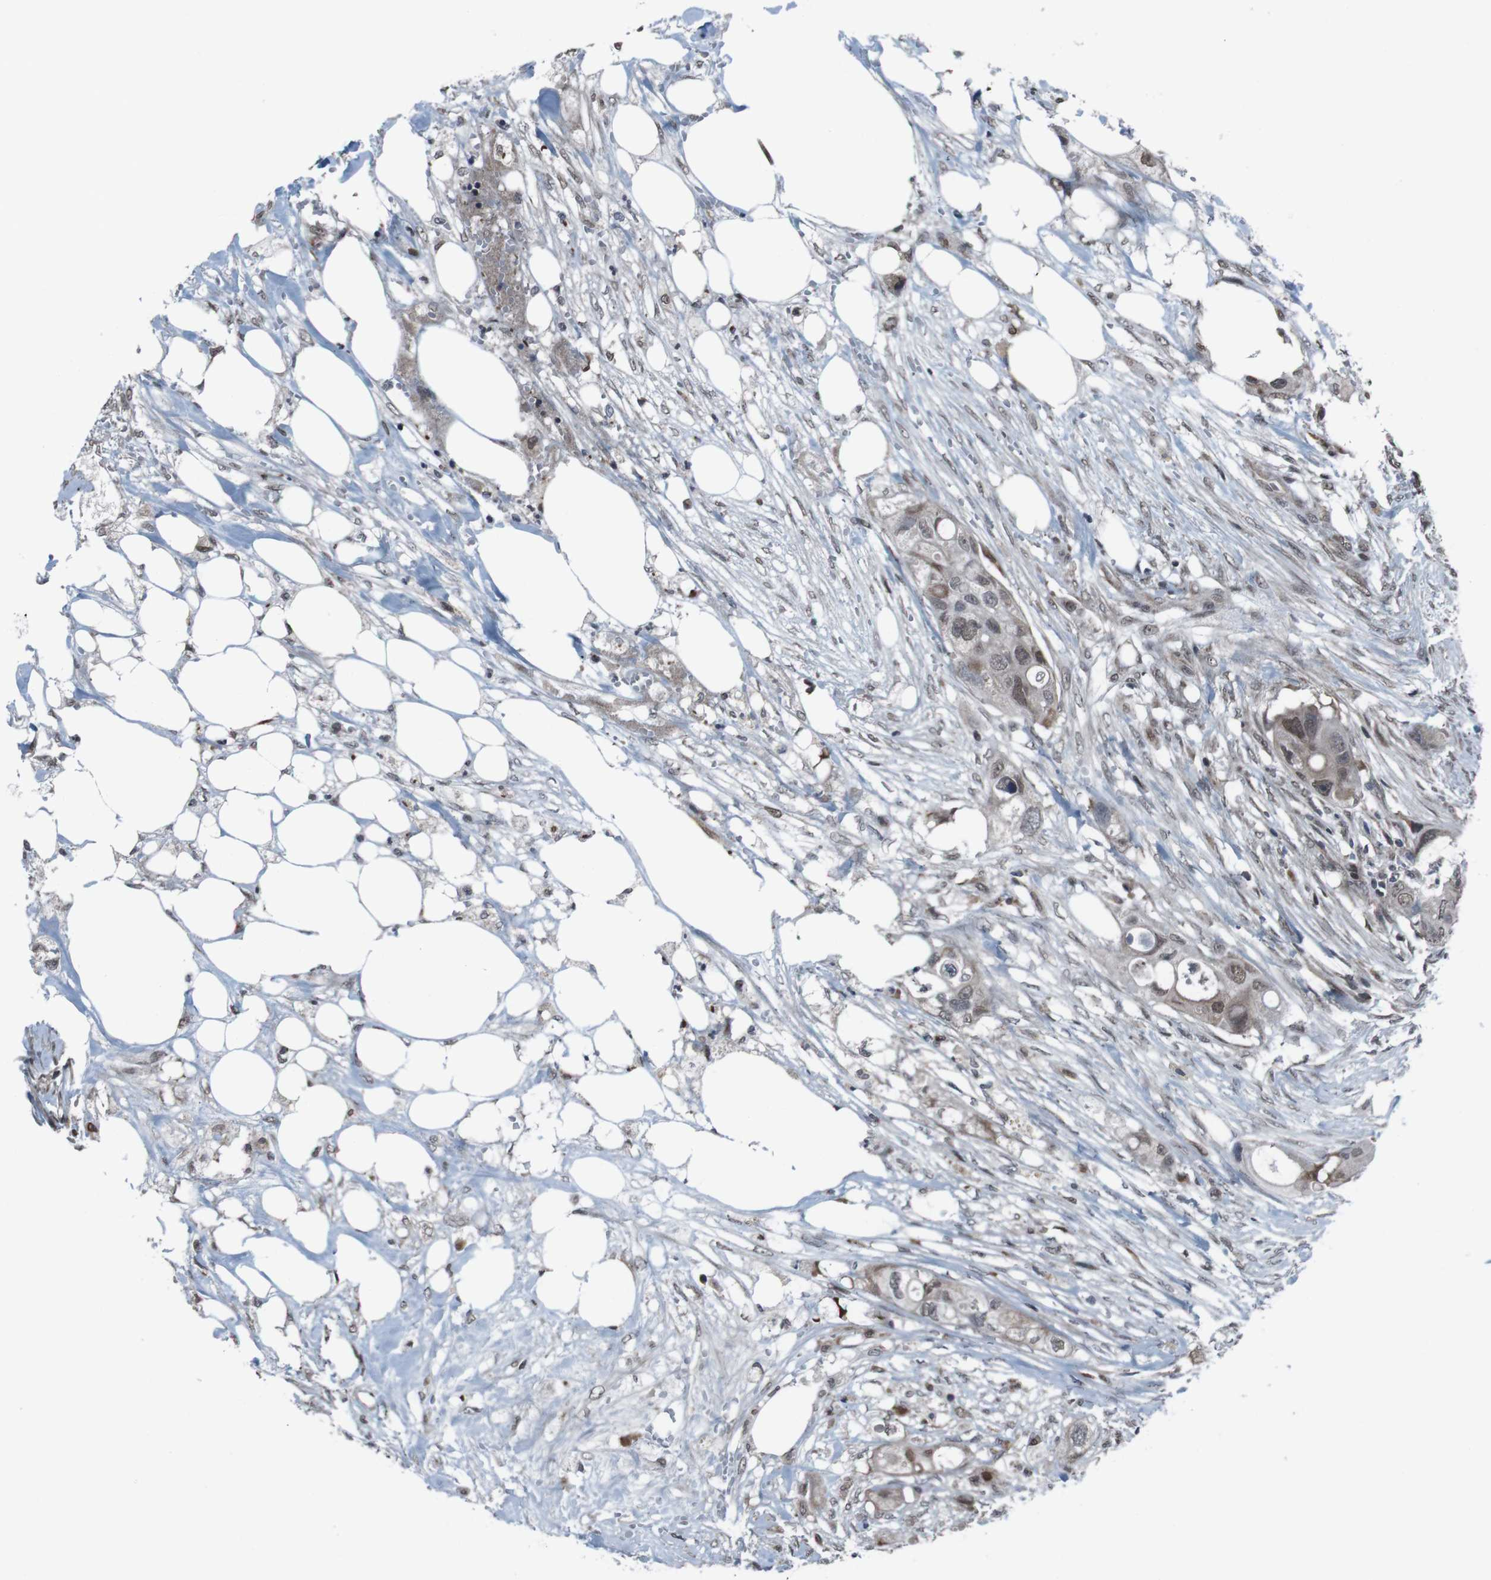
{"staining": {"intensity": "moderate", "quantity": "25%-75%", "location": "nuclear"}, "tissue": "colorectal cancer", "cell_type": "Tumor cells", "image_type": "cancer", "snomed": [{"axis": "morphology", "description": "Adenocarcinoma, NOS"}, {"axis": "topography", "description": "Colon"}], "caption": "Immunohistochemistry staining of colorectal cancer, which reveals medium levels of moderate nuclear expression in approximately 25%-75% of tumor cells indicating moderate nuclear protein positivity. The staining was performed using DAB (brown) for protein detection and nuclei were counterstained in hematoxylin (blue).", "gene": "SS18L1", "patient": {"sex": "female", "age": 57}}